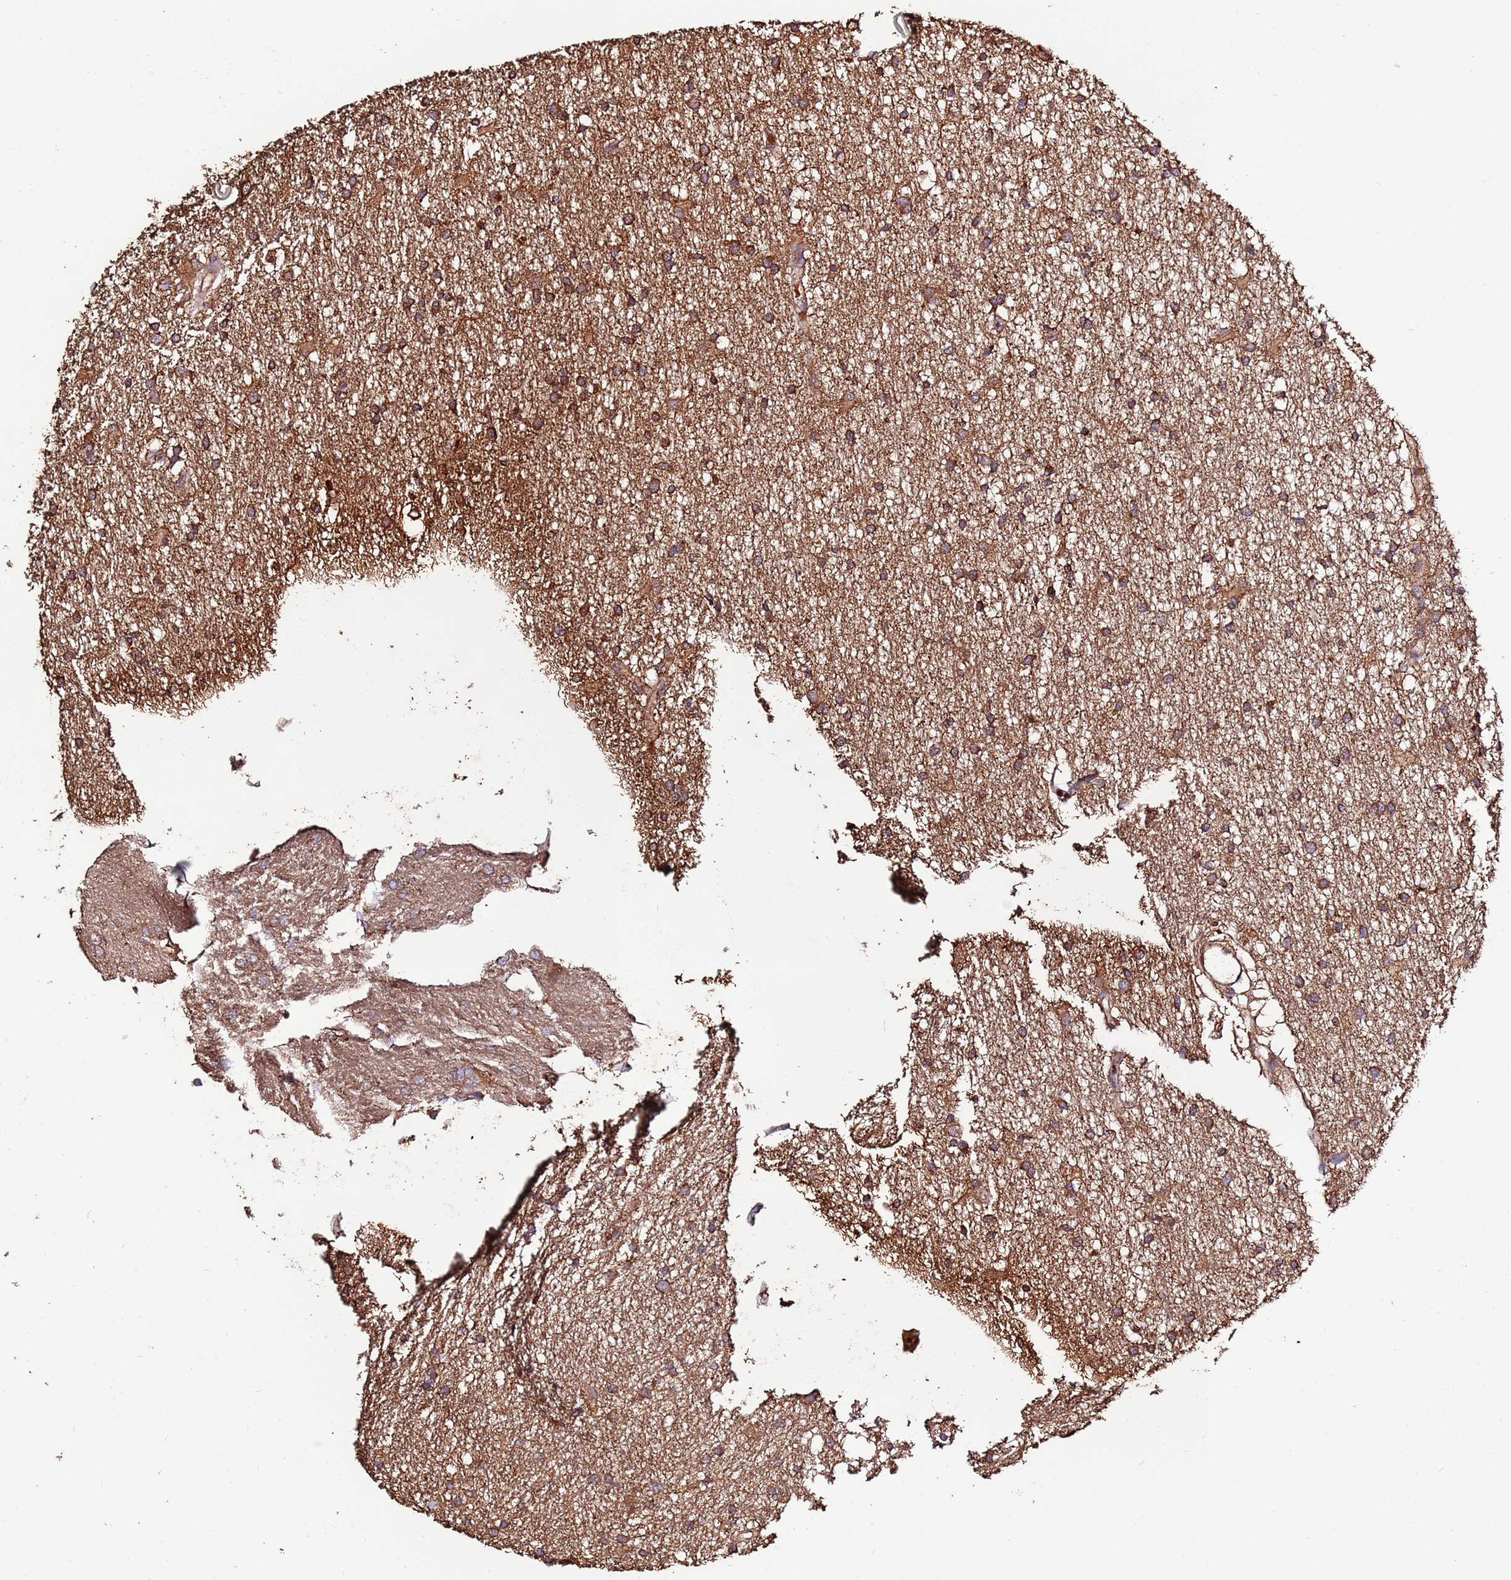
{"staining": {"intensity": "moderate", "quantity": ">75%", "location": "cytoplasmic/membranous"}, "tissue": "glioma", "cell_type": "Tumor cells", "image_type": "cancer", "snomed": [{"axis": "morphology", "description": "Glioma, malignant, High grade"}, {"axis": "topography", "description": "Brain"}], "caption": "The photomicrograph displays immunohistochemical staining of glioma. There is moderate cytoplasmic/membranous staining is seen in about >75% of tumor cells.", "gene": "RPS15A", "patient": {"sex": "male", "age": 77}}